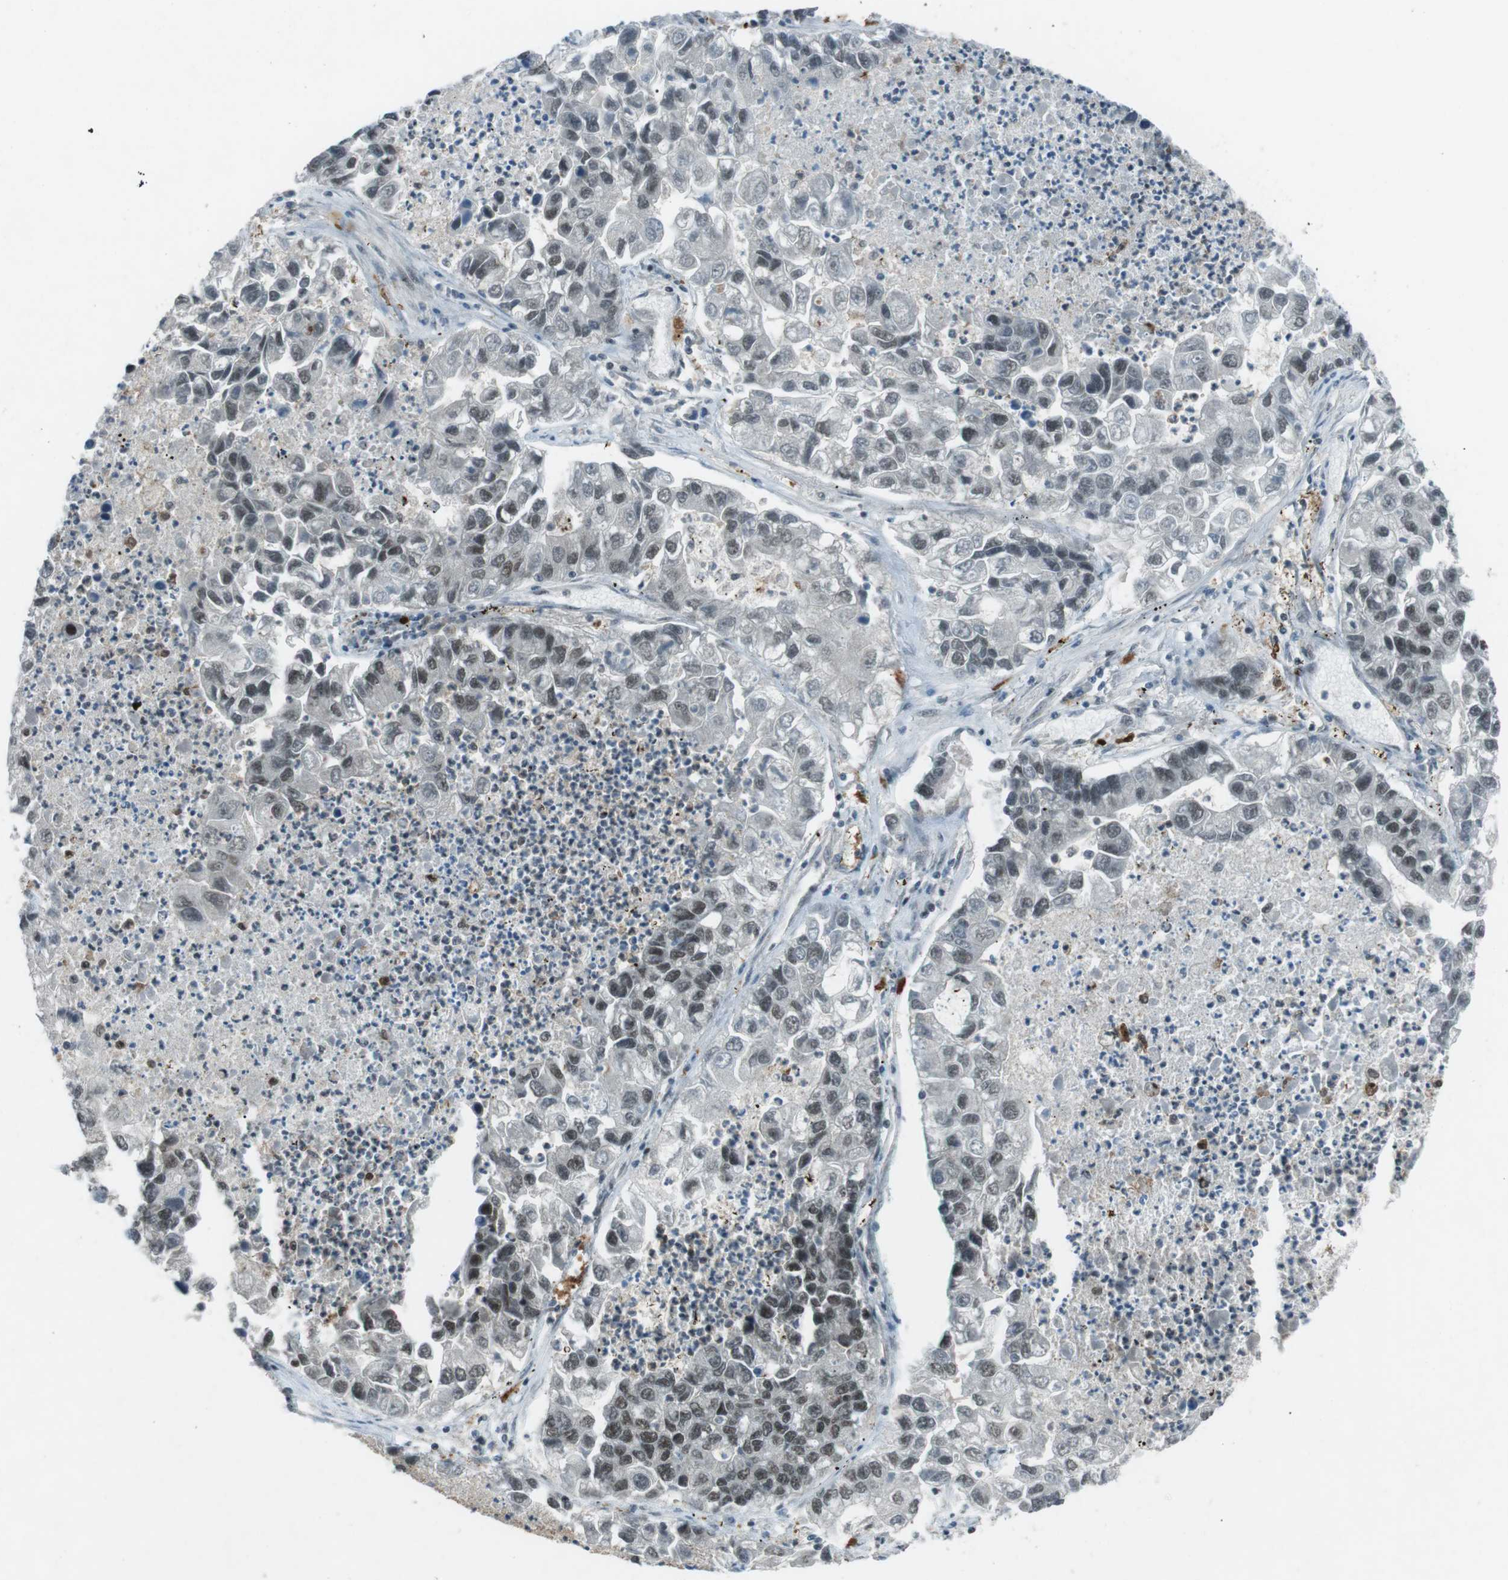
{"staining": {"intensity": "strong", "quantity": ">75%", "location": "nuclear"}, "tissue": "lung cancer", "cell_type": "Tumor cells", "image_type": "cancer", "snomed": [{"axis": "morphology", "description": "Adenocarcinoma, NOS"}, {"axis": "topography", "description": "Lung"}], "caption": "Immunohistochemical staining of adenocarcinoma (lung) demonstrates high levels of strong nuclear protein positivity in approximately >75% of tumor cells. The staining was performed using DAB (3,3'-diaminobenzidine) to visualize the protein expression in brown, while the nuclei were stained in blue with hematoxylin (Magnification: 20x).", "gene": "TAF1", "patient": {"sex": "female", "age": 51}}